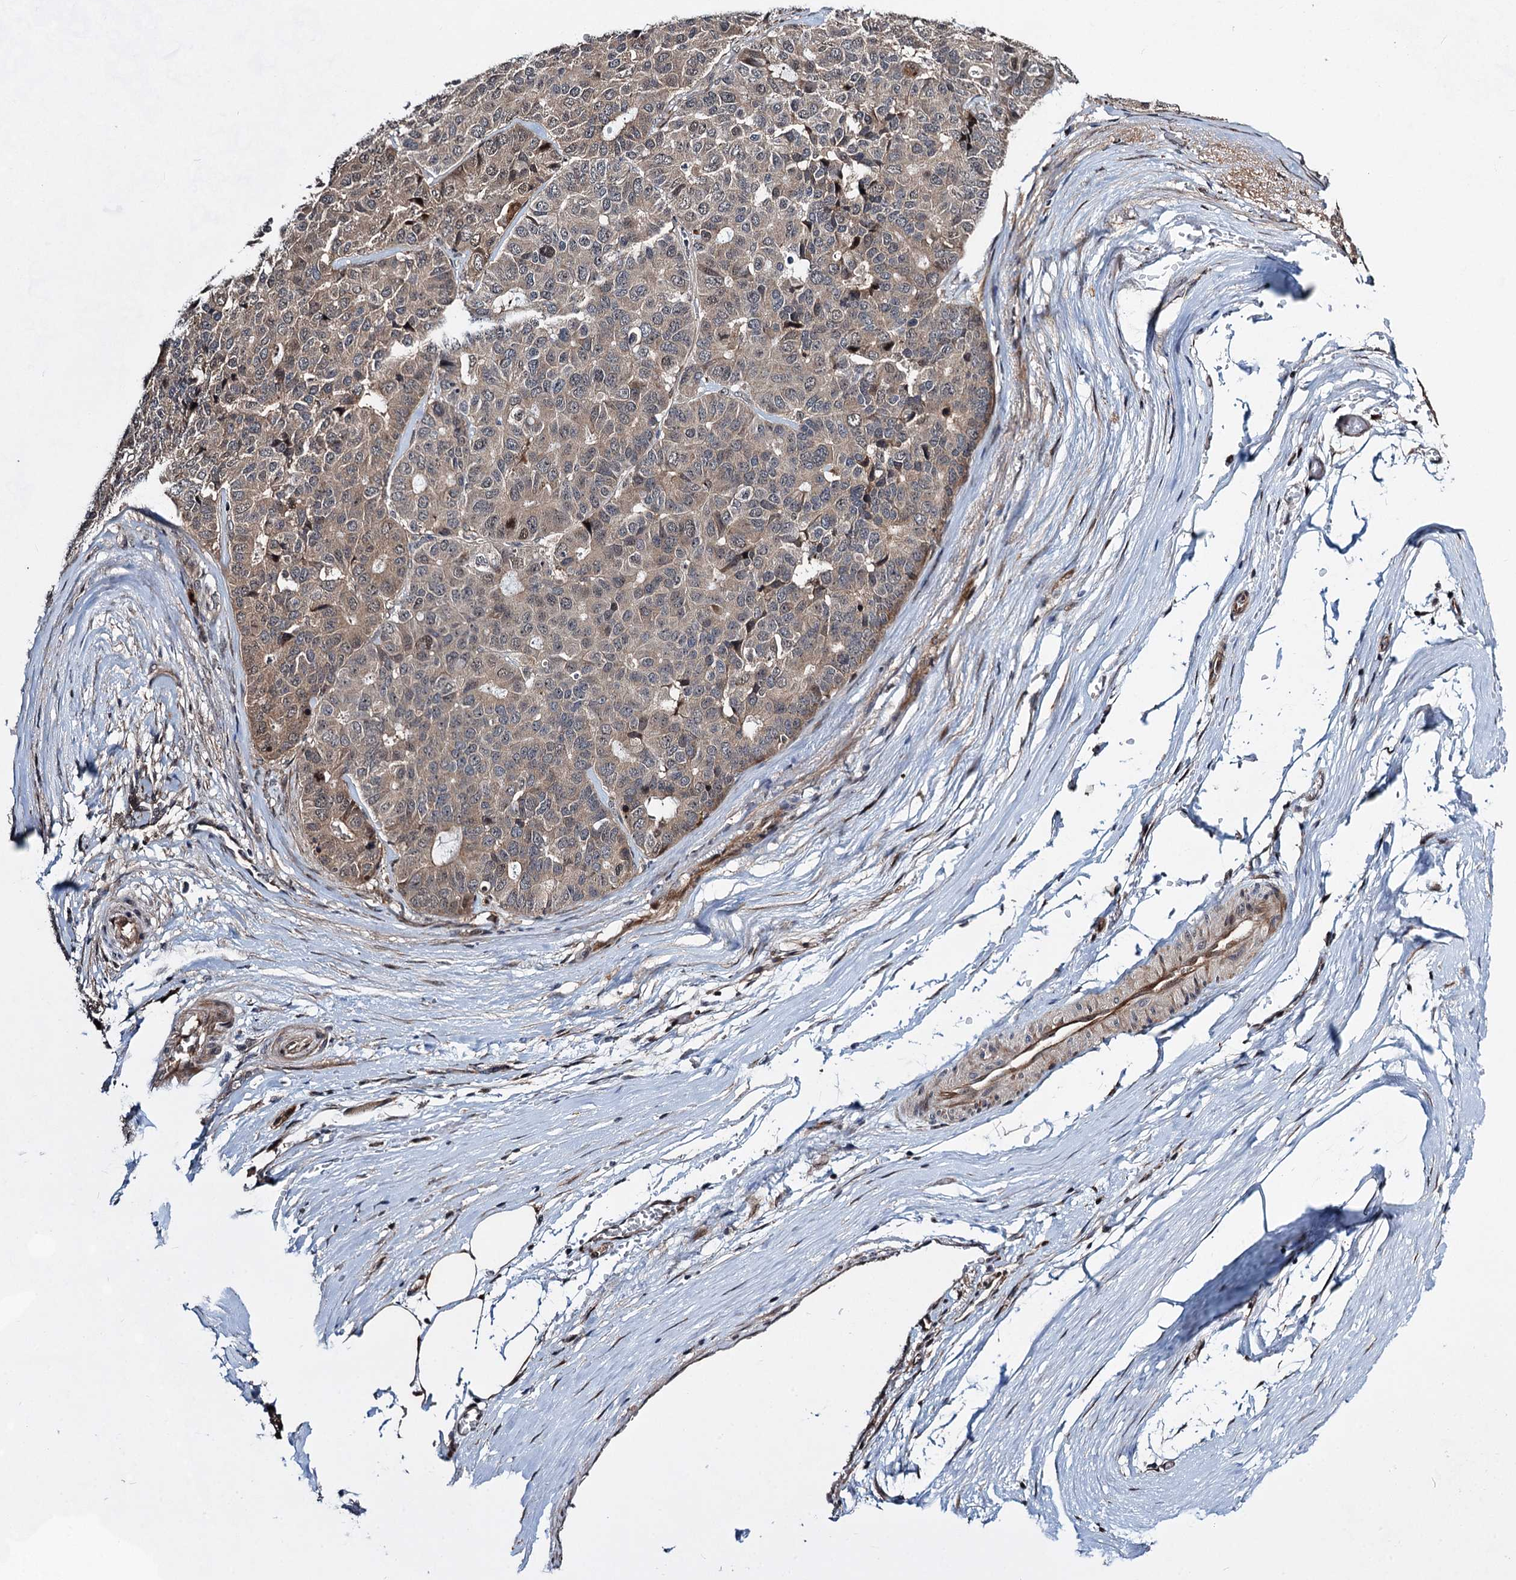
{"staining": {"intensity": "weak", "quantity": ">75%", "location": "cytoplasmic/membranous,nuclear"}, "tissue": "pancreatic cancer", "cell_type": "Tumor cells", "image_type": "cancer", "snomed": [{"axis": "morphology", "description": "Adenocarcinoma, NOS"}, {"axis": "topography", "description": "Pancreas"}], "caption": "A low amount of weak cytoplasmic/membranous and nuclear positivity is present in about >75% of tumor cells in pancreatic cancer tissue. (DAB = brown stain, brightfield microscopy at high magnification).", "gene": "GPBP1", "patient": {"sex": "male", "age": 50}}